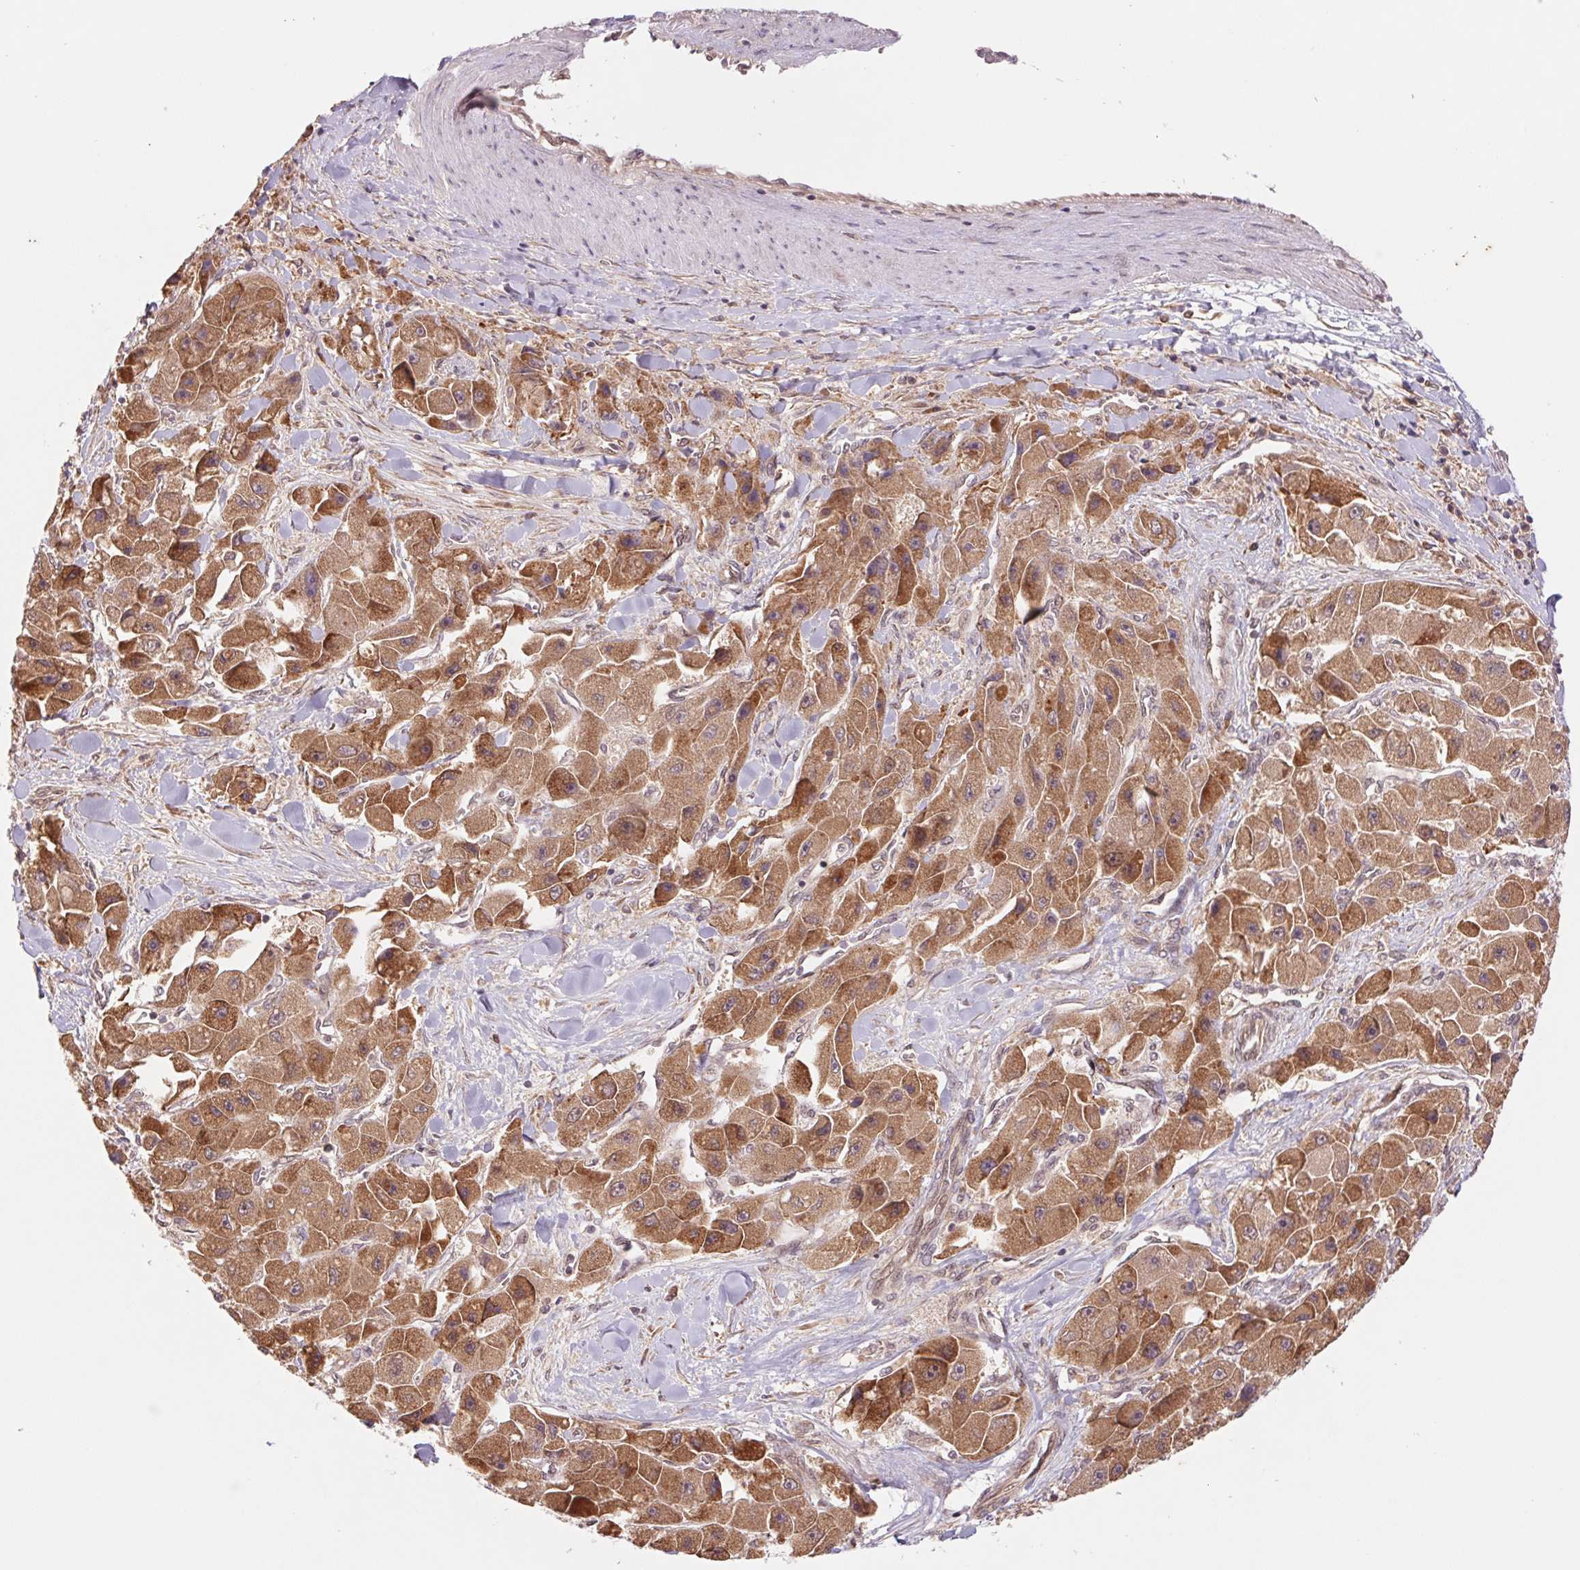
{"staining": {"intensity": "moderate", "quantity": ">75%", "location": "cytoplasmic/membranous"}, "tissue": "liver cancer", "cell_type": "Tumor cells", "image_type": "cancer", "snomed": [{"axis": "morphology", "description": "Carcinoma, Hepatocellular, NOS"}, {"axis": "topography", "description": "Liver"}], "caption": "Immunohistochemistry (IHC) photomicrograph of neoplastic tissue: liver hepatocellular carcinoma stained using immunohistochemistry shows medium levels of moderate protein expression localized specifically in the cytoplasmic/membranous of tumor cells, appearing as a cytoplasmic/membranous brown color.", "gene": "RRM1", "patient": {"sex": "male", "age": 24}}